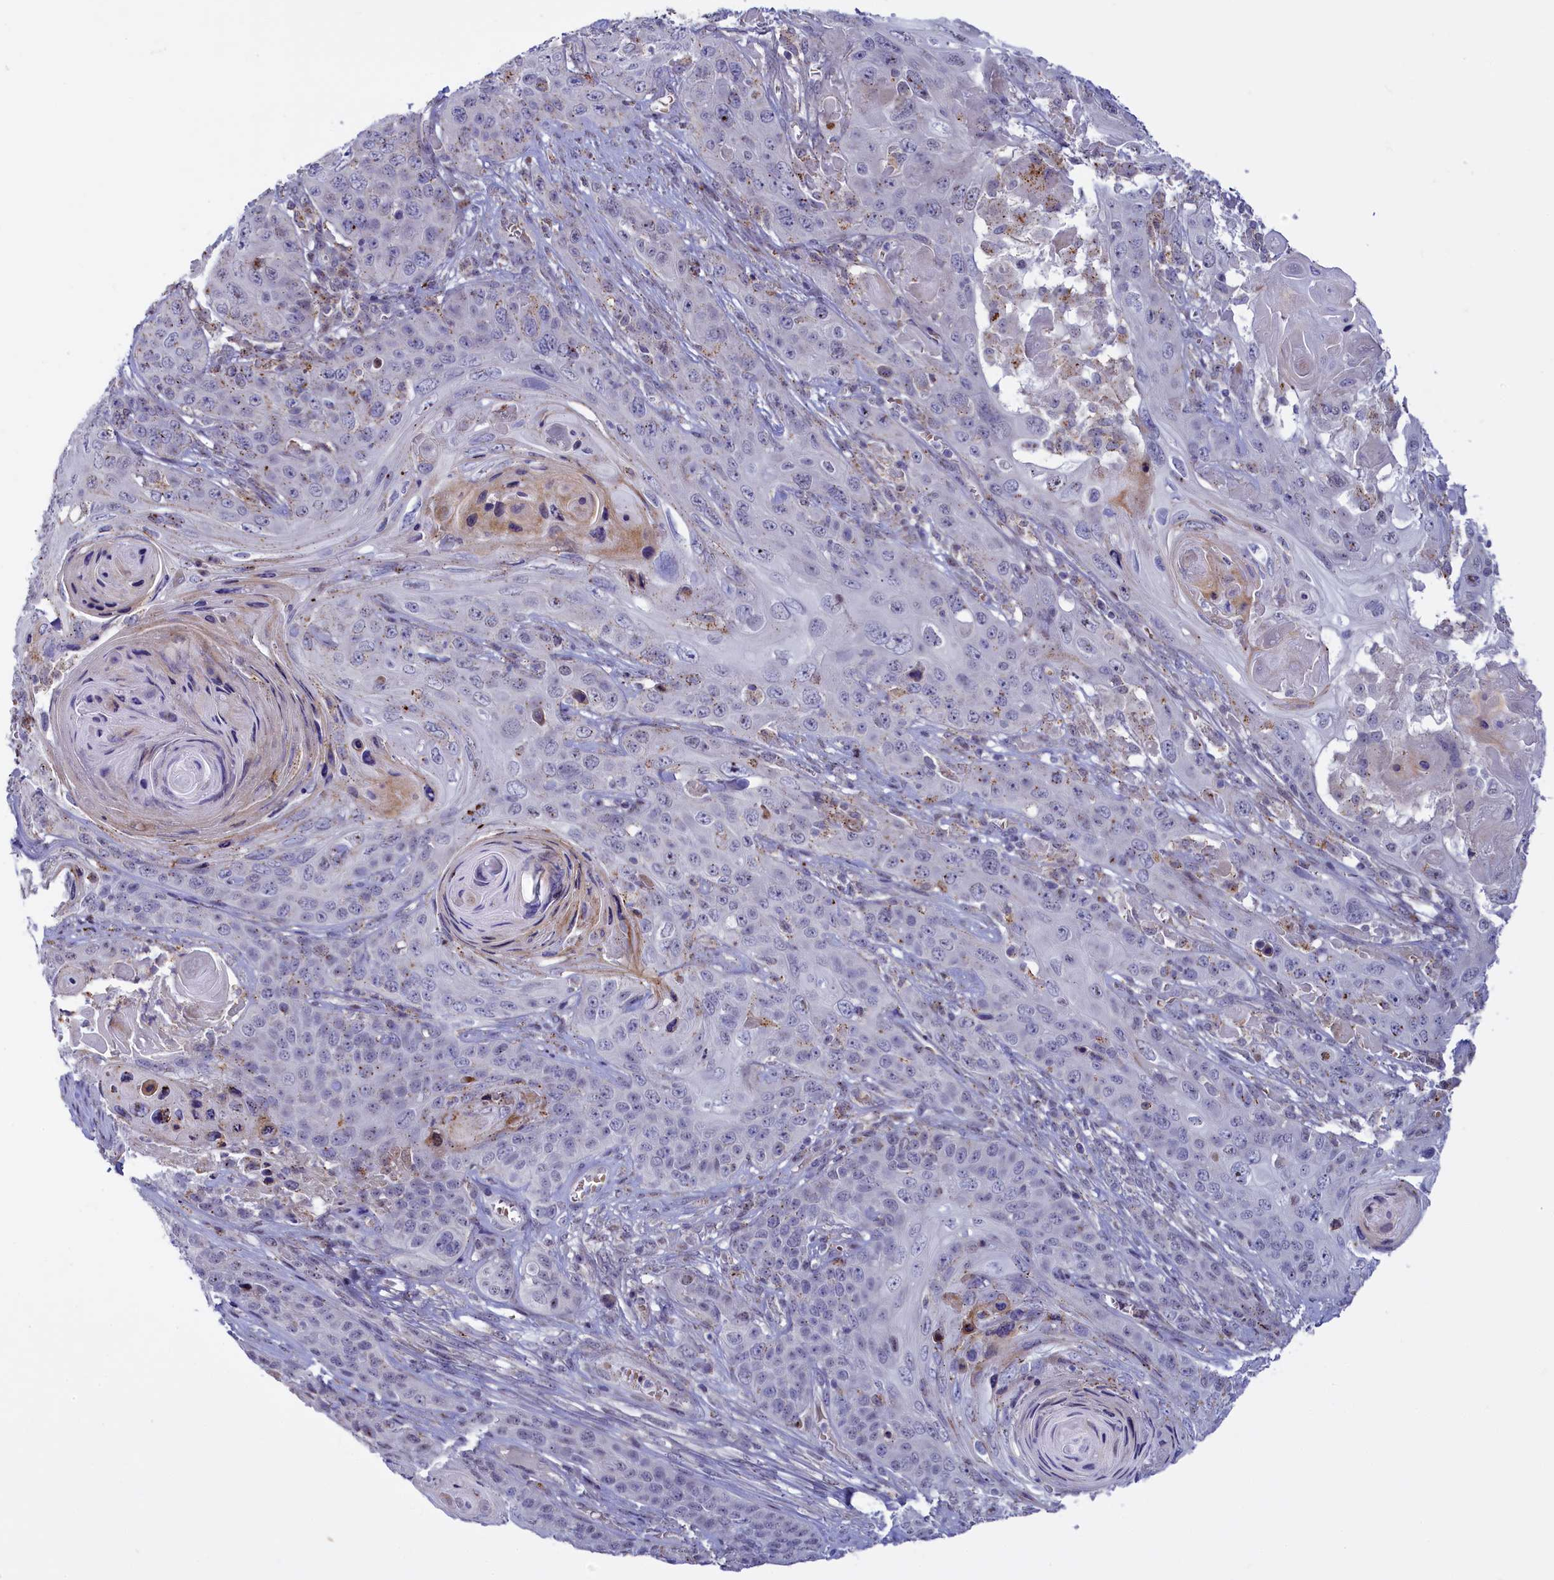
{"staining": {"intensity": "negative", "quantity": "none", "location": "none"}, "tissue": "skin cancer", "cell_type": "Tumor cells", "image_type": "cancer", "snomed": [{"axis": "morphology", "description": "Squamous cell carcinoma, NOS"}, {"axis": "topography", "description": "Skin"}], "caption": "The immunohistochemistry micrograph has no significant staining in tumor cells of skin squamous cell carcinoma tissue.", "gene": "HYKK", "patient": {"sex": "male", "age": 55}}